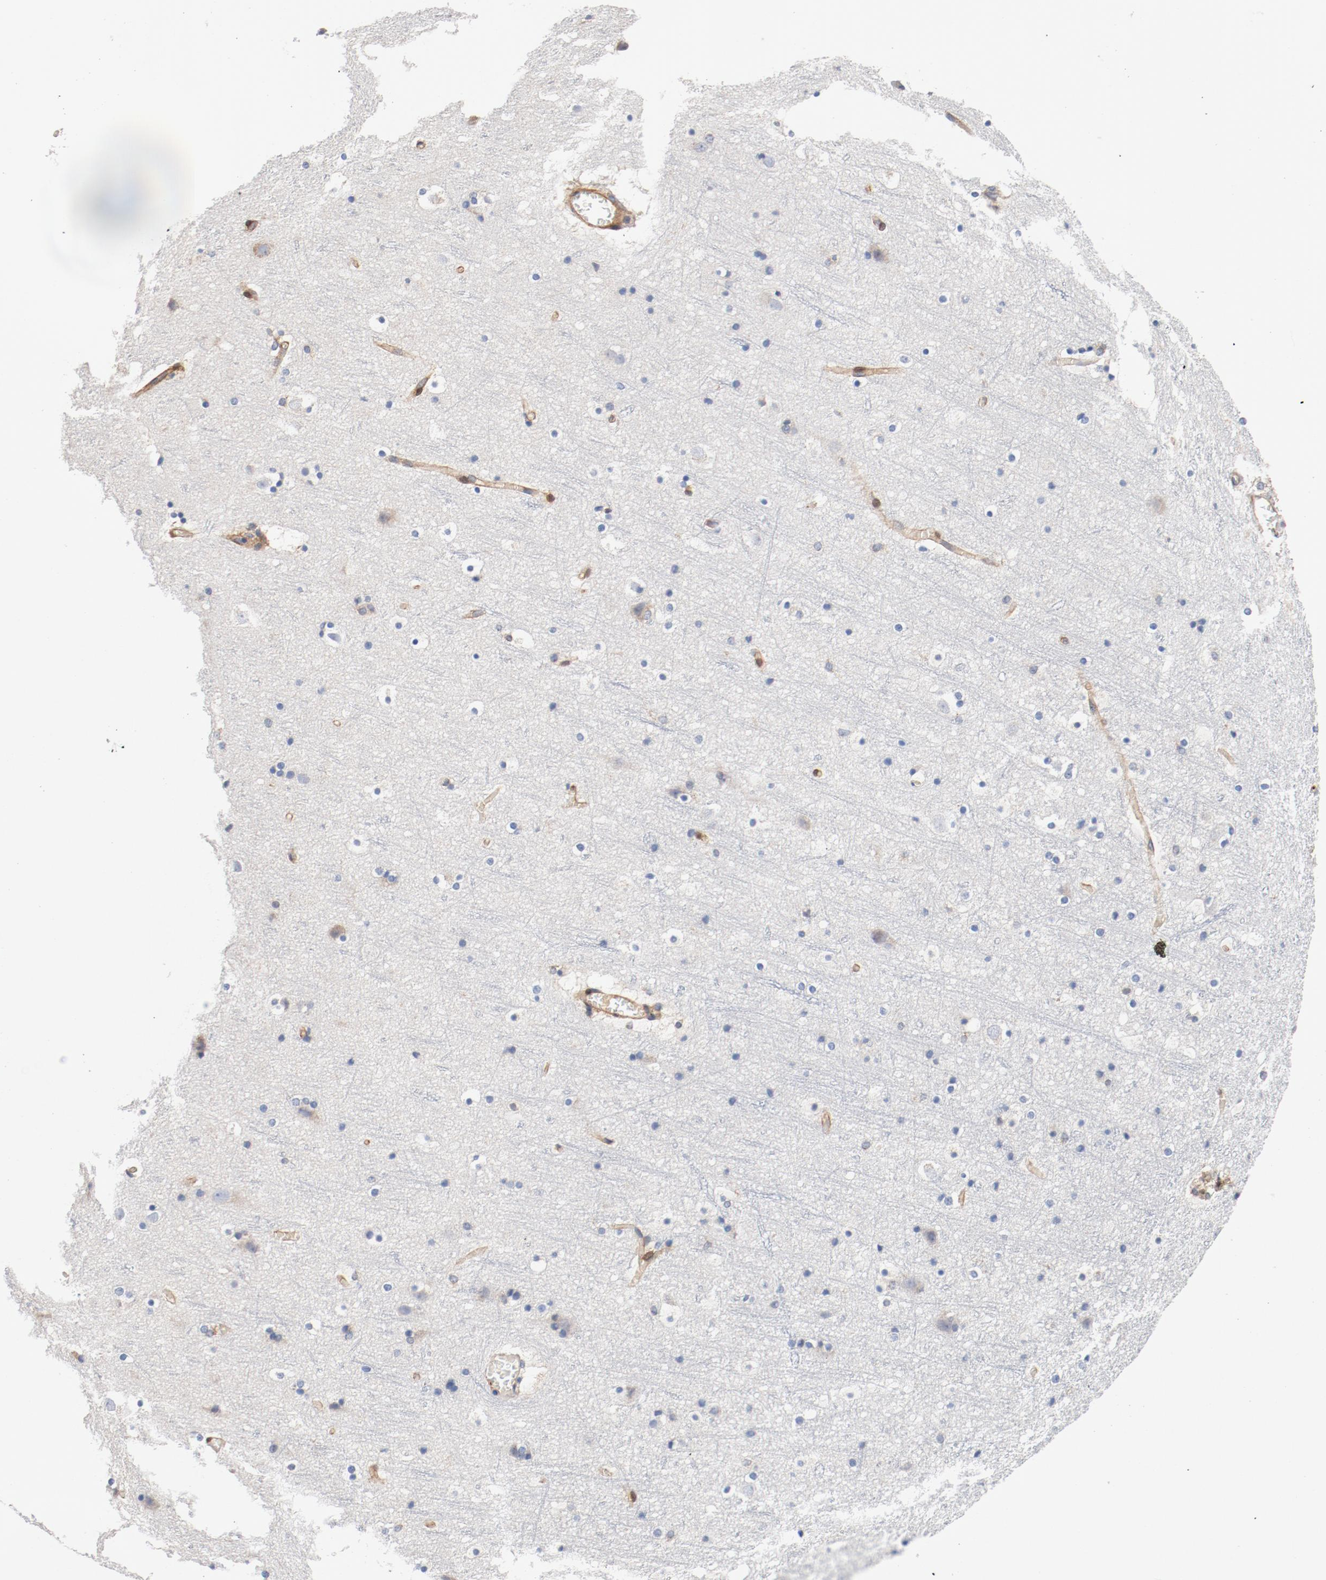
{"staining": {"intensity": "moderate", "quantity": ">75%", "location": "cytoplasmic/membranous"}, "tissue": "cerebral cortex", "cell_type": "Endothelial cells", "image_type": "normal", "snomed": [{"axis": "morphology", "description": "Normal tissue, NOS"}, {"axis": "topography", "description": "Cerebral cortex"}], "caption": "Unremarkable cerebral cortex was stained to show a protein in brown. There is medium levels of moderate cytoplasmic/membranous staining in about >75% of endothelial cells.", "gene": "ILK", "patient": {"sex": "male", "age": 45}}